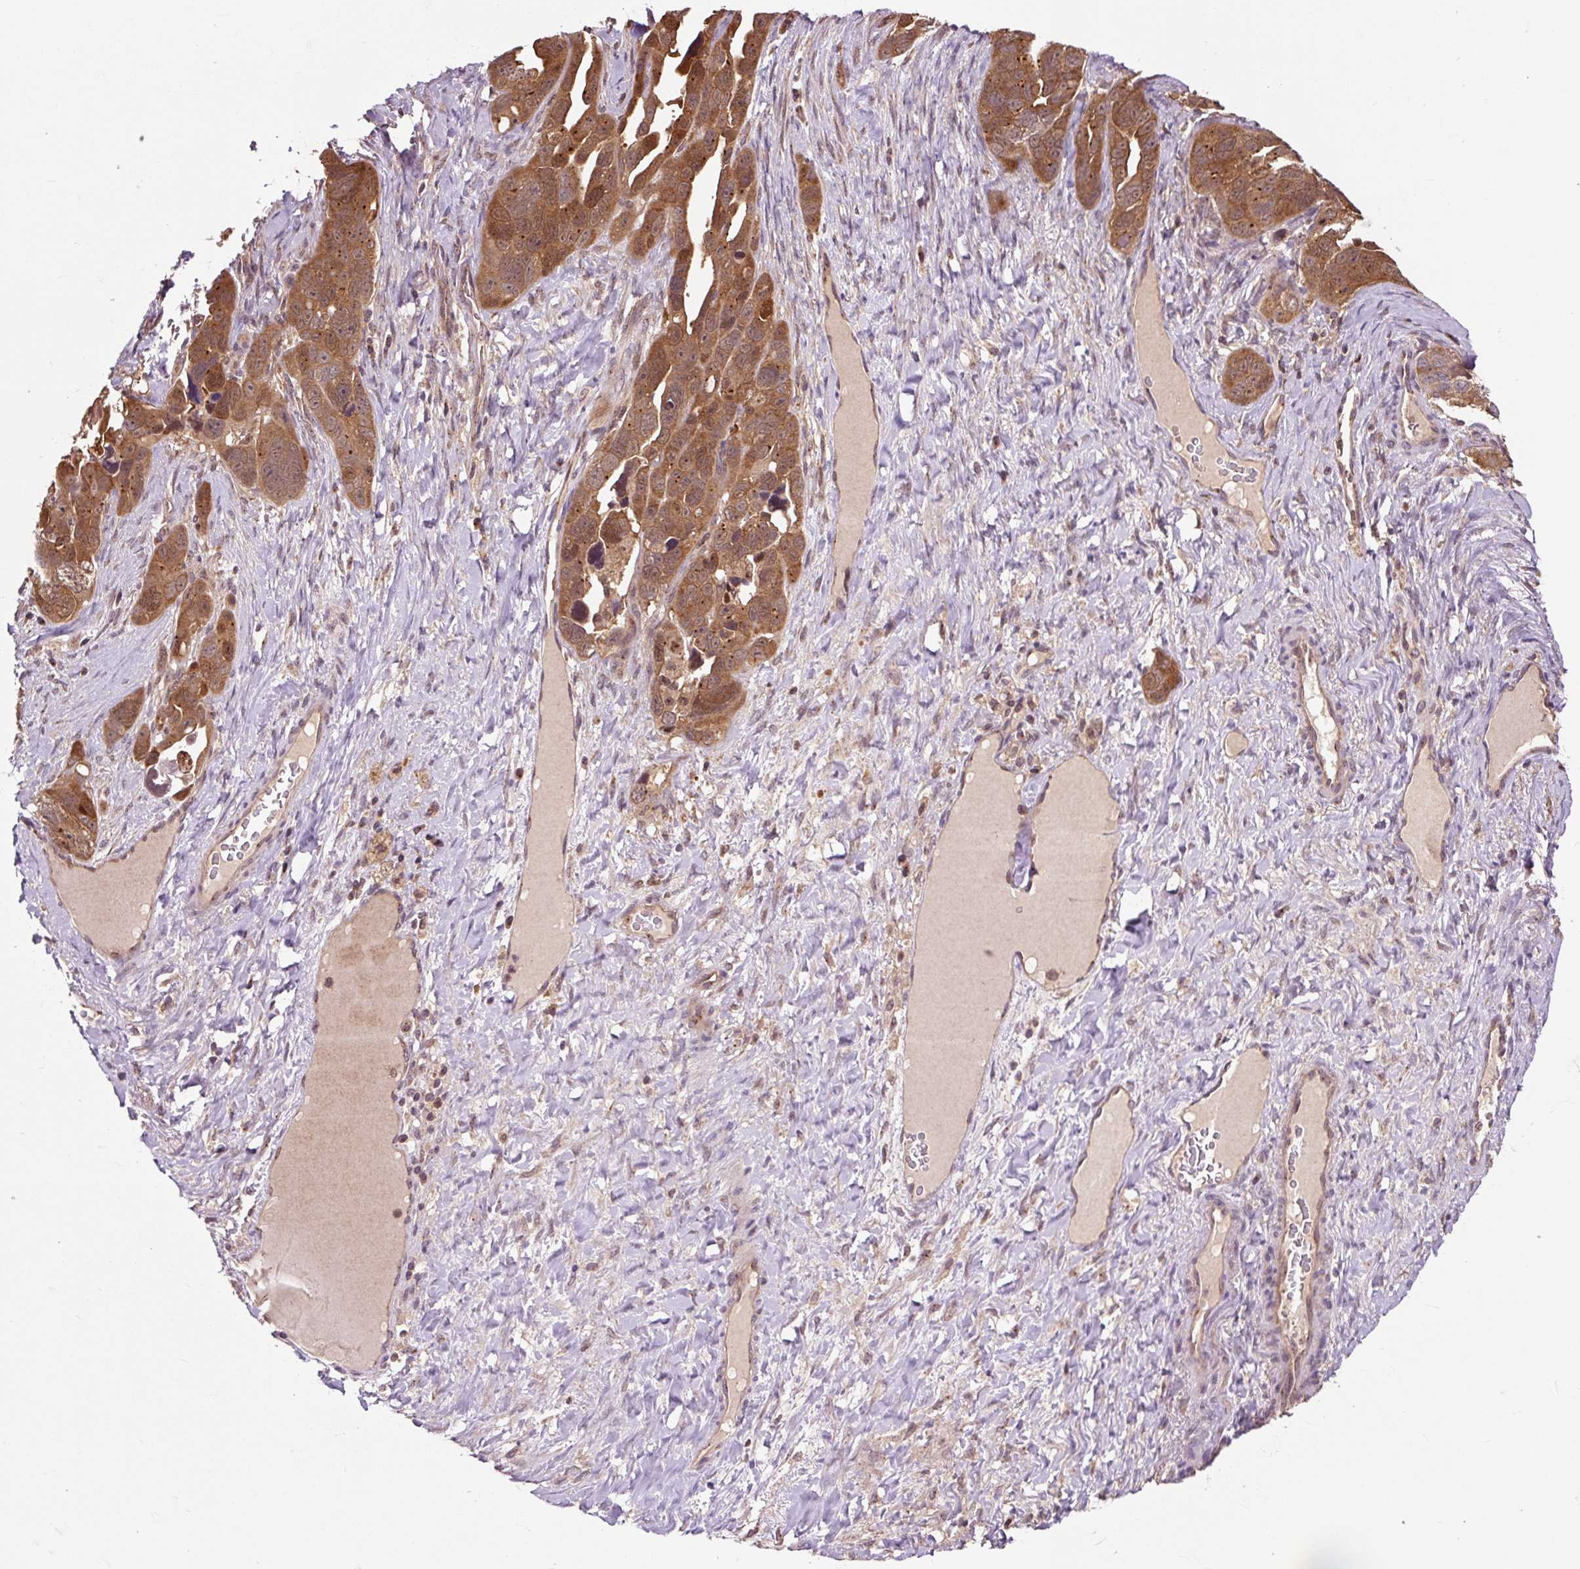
{"staining": {"intensity": "moderate", "quantity": ">75%", "location": "cytoplasmic/membranous"}, "tissue": "ovarian cancer", "cell_type": "Tumor cells", "image_type": "cancer", "snomed": [{"axis": "morphology", "description": "Cystadenocarcinoma, serous, NOS"}, {"axis": "topography", "description": "Ovary"}], "caption": "Immunohistochemical staining of human ovarian serous cystadenocarcinoma displays medium levels of moderate cytoplasmic/membranous protein positivity in approximately >75% of tumor cells. Nuclei are stained in blue.", "gene": "MMS19", "patient": {"sex": "female", "age": 63}}